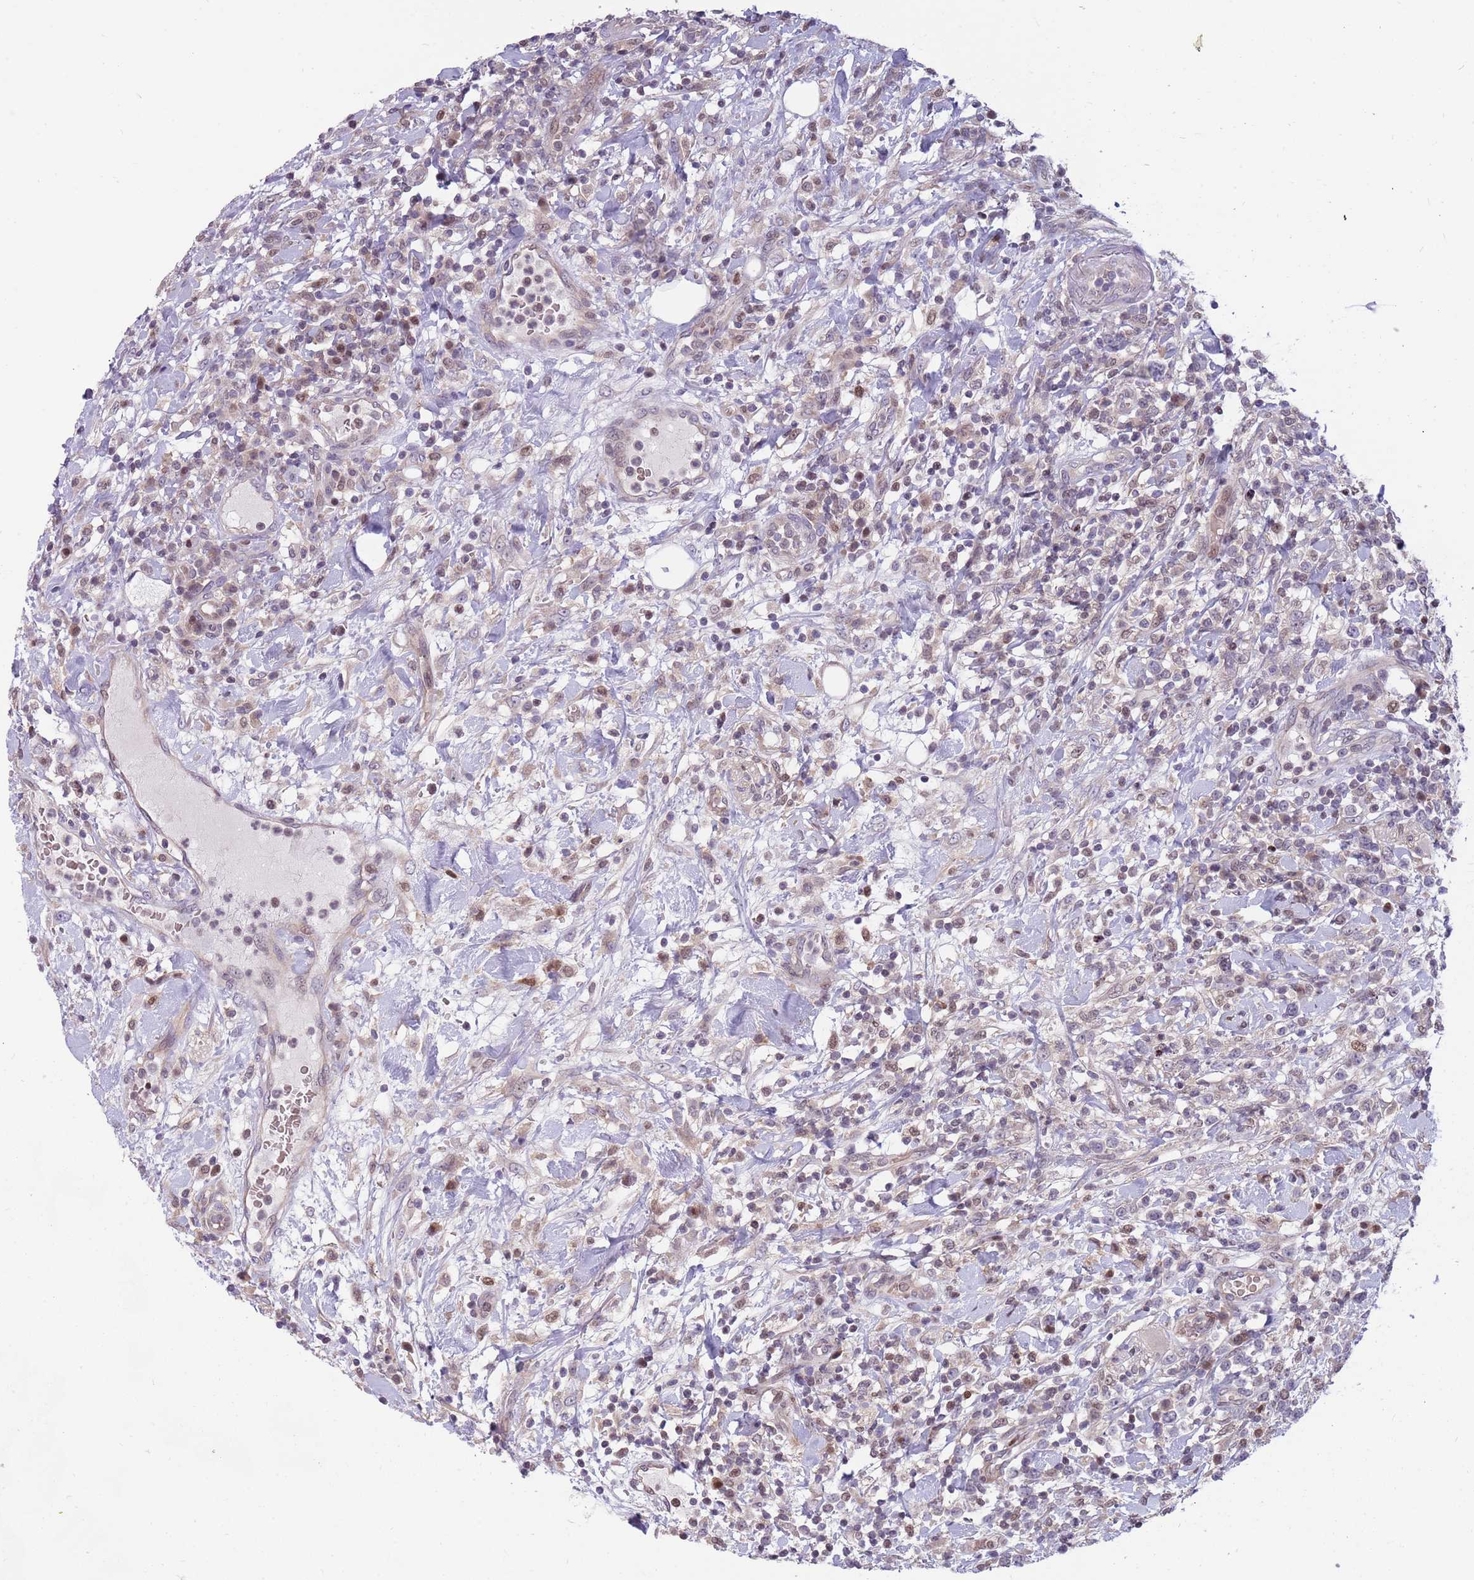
{"staining": {"intensity": "negative", "quantity": "none", "location": "none"}, "tissue": "lymphoma", "cell_type": "Tumor cells", "image_type": "cancer", "snomed": [{"axis": "morphology", "description": "Malignant lymphoma, non-Hodgkin's type, High grade"}, {"axis": "topography", "description": "Colon"}], "caption": "IHC histopathology image of malignant lymphoma, non-Hodgkin's type (high-grade) stained for a protein (brown), which exhibits no expression in tumor cells.", "gene": "ARHGEF5", "patient": {"sex": "female", "age": 53}}